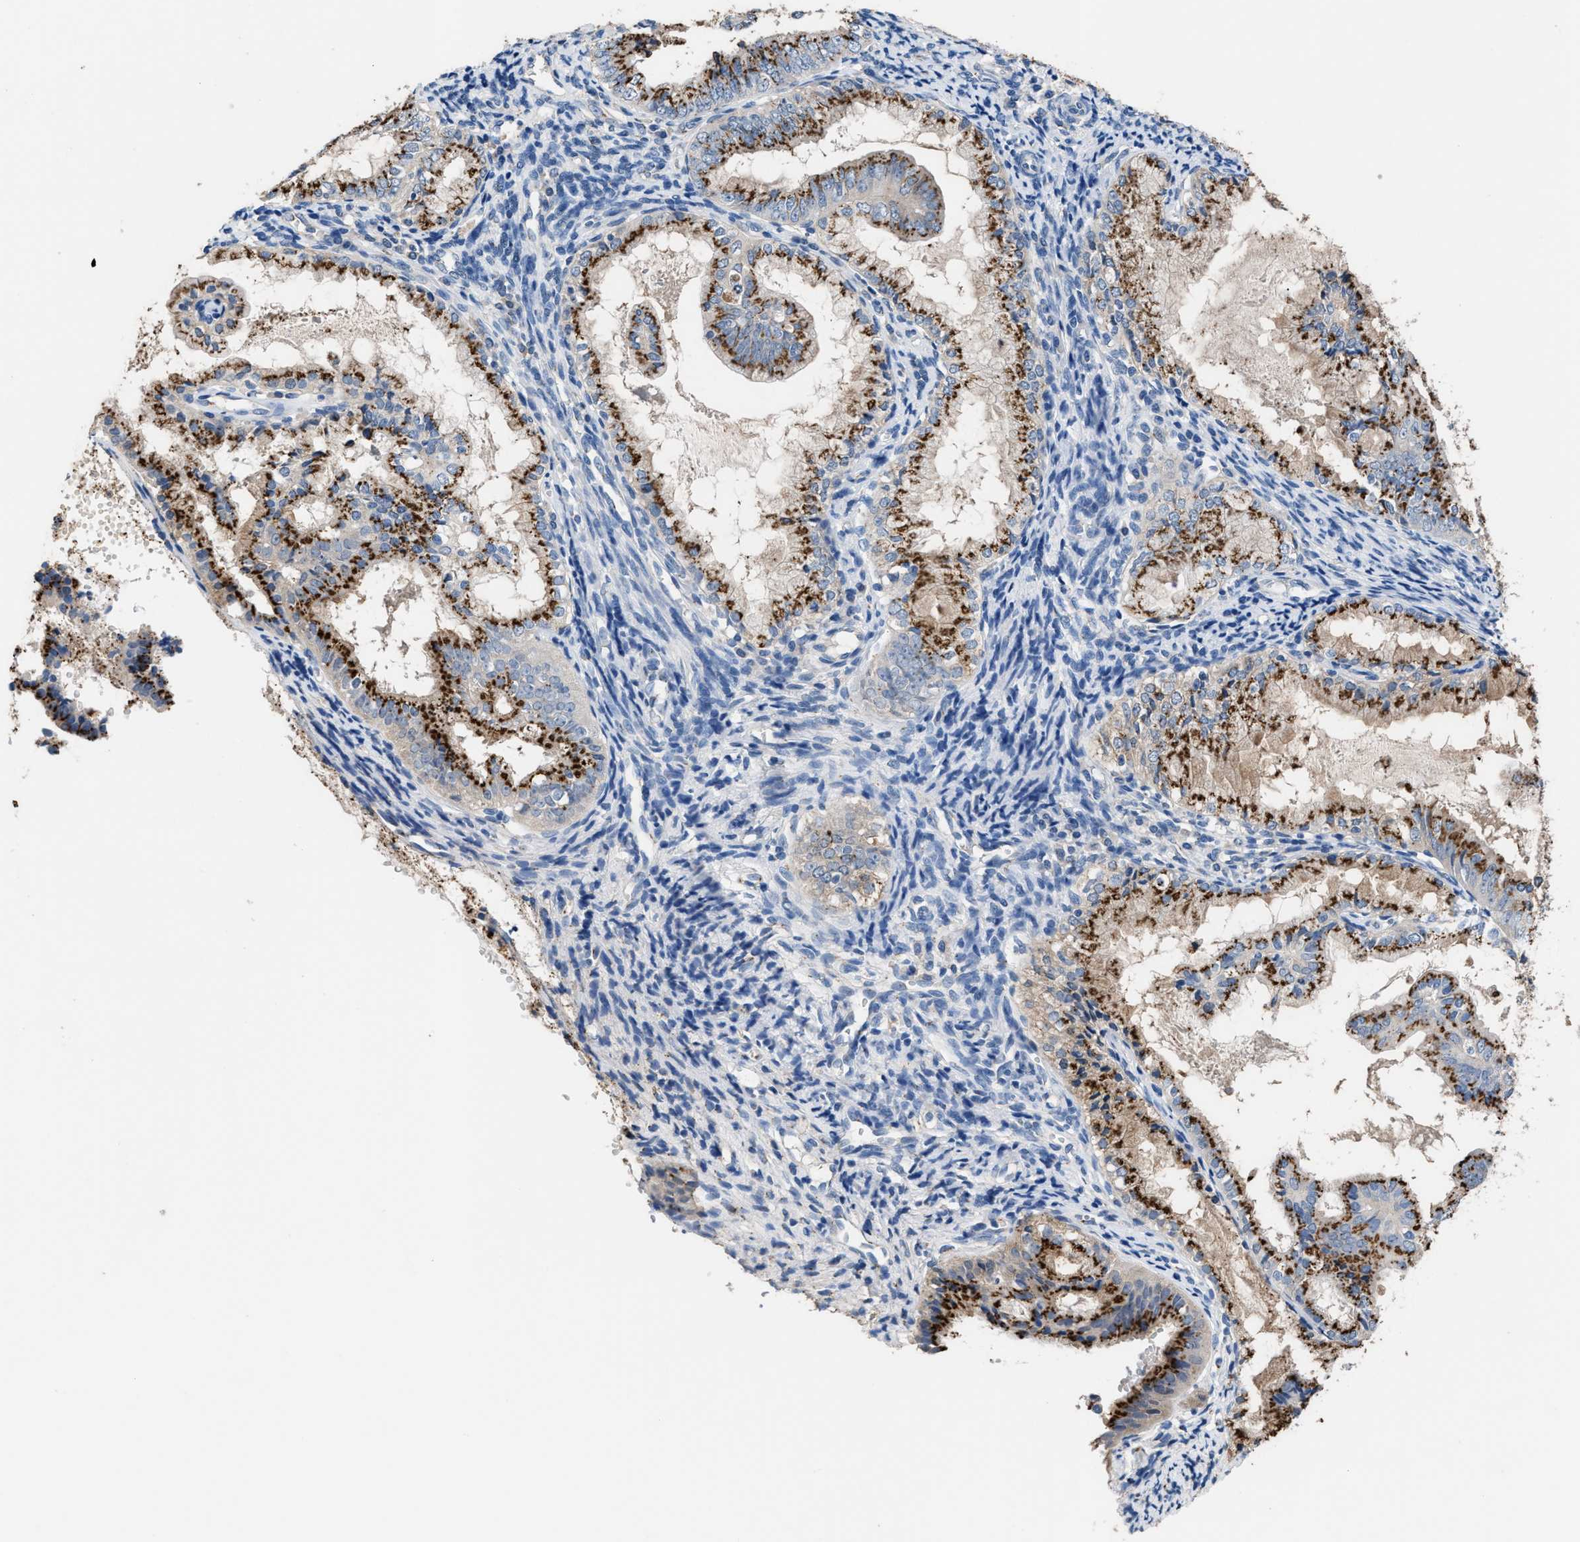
{"staining": {"intensity": "strong", "quantity": ">75%", "location": "cytoplasmic/membranous"}, "tissue": "endometrial cancer", "cell_type": "Tumor cells", "image_type": "cancer", "snomed": [{"axis": "morphology", "description": "Adenocarcinoma, NOS"}, {"axis": "topography", "description": "Endometrium"}], "caption": "Immunohistochemistry (IHC) histopathology image of endometrial cancer (adenocarcinoma) stained for a protein (brown), which exhibits high levels of strong cytoplasmic/membranous positivity in about >75% of tumor cells.", "gene": "GOLM1", "patient": {"sex": "female", "age": 63}}